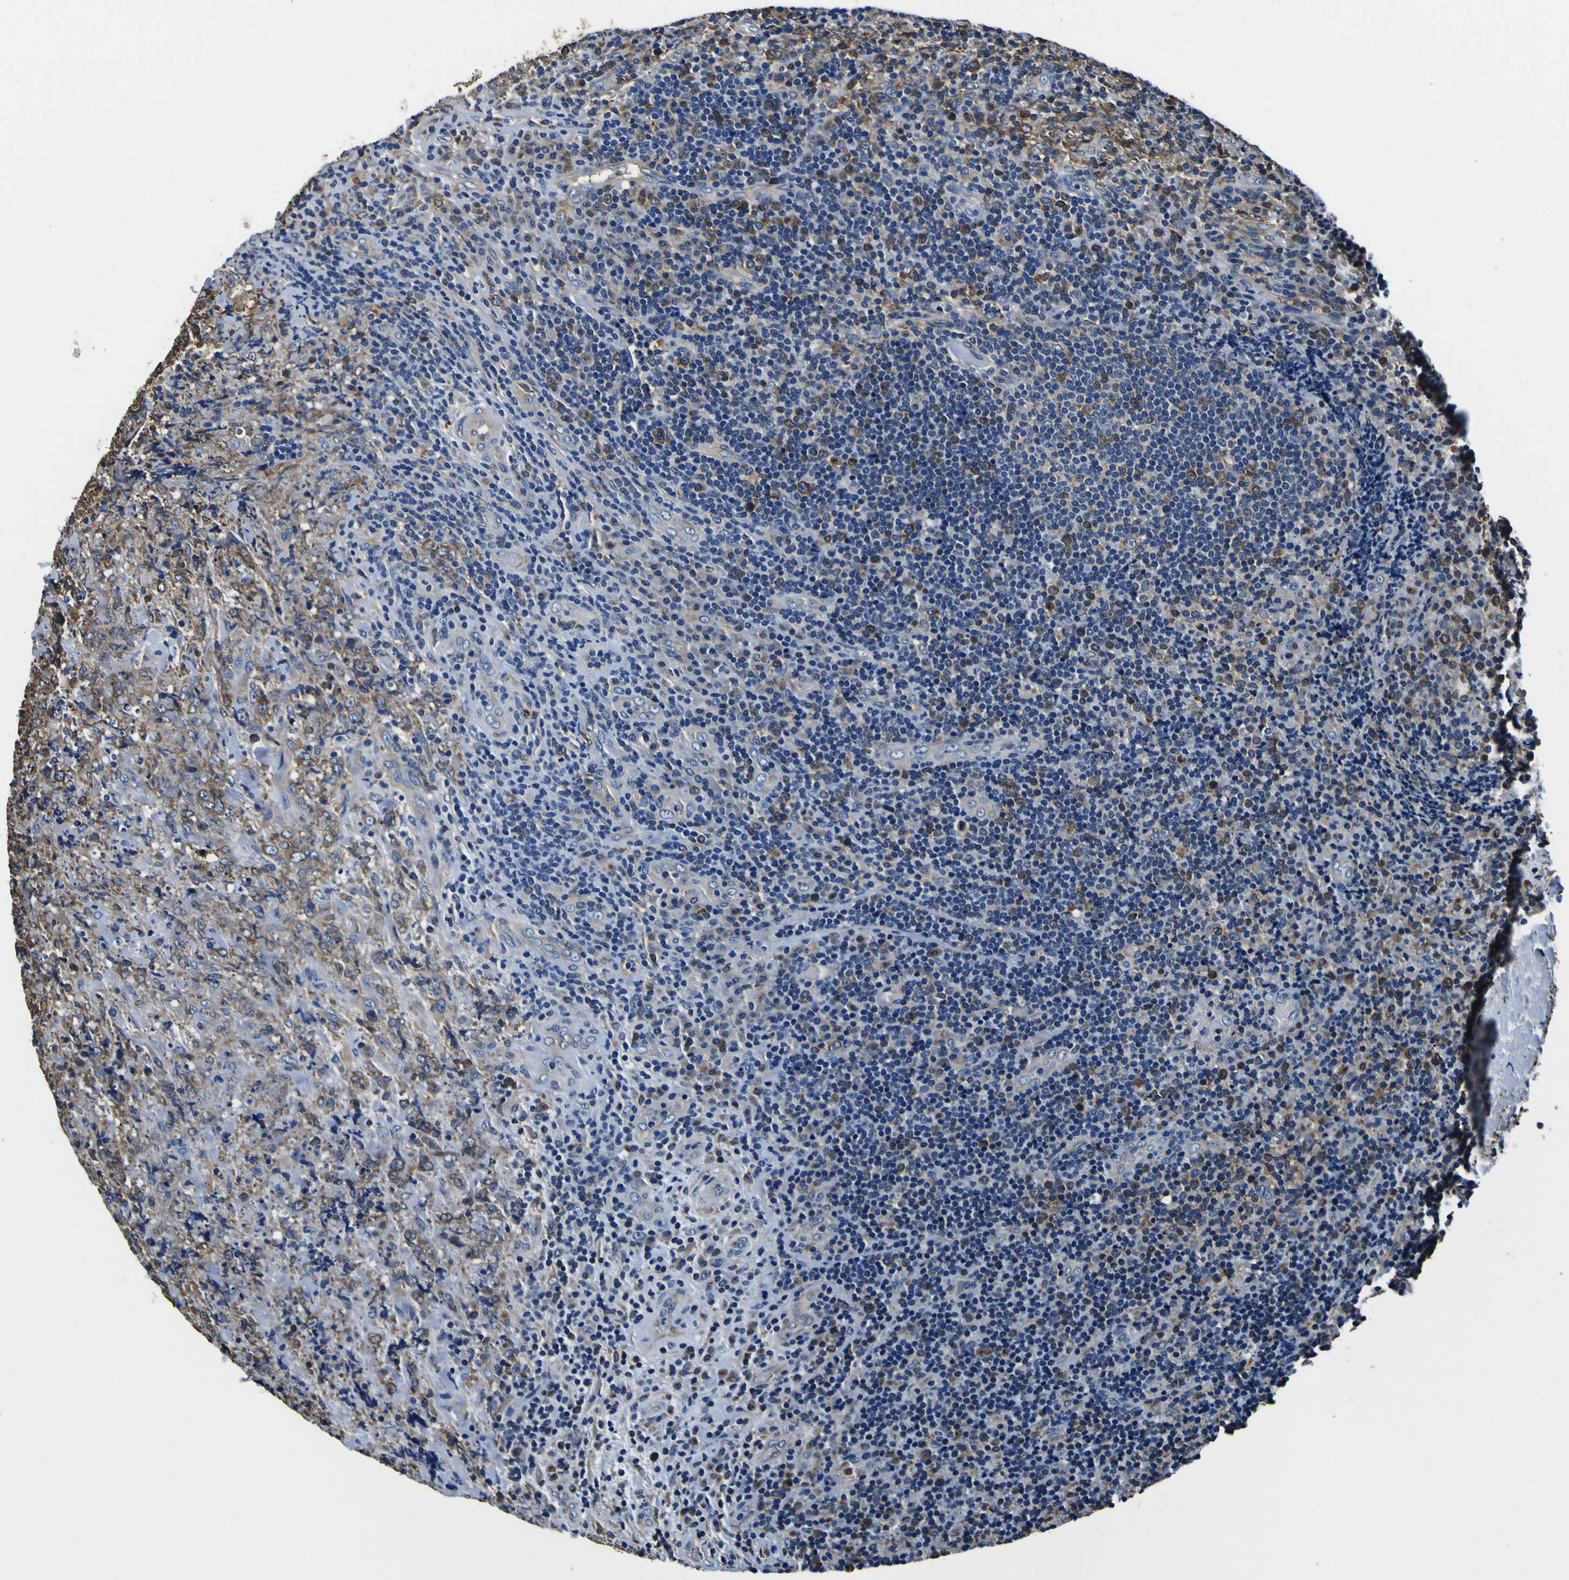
{"staining": {"intensity": "moderate", "quantity": "25%-75%", "location": "cytoplasmic/membranous"}, "tissue": "lymphoma", "cell_type": "Tumor cells", "image_type": "cancer", "snomed": [{"axis": "morphology", "description": "Malignant lymphoma, non-Hodgkin's type, High grade"}, {"axis": "topography", "description": "Tonsil"}], "caption": "Immunohistochemical staining of human malignant lymphoma, non-Hodgkin's type (high-grade) exhibits medium levels of moderate cytoplasmic/membranous staining in about 25%-75% of tumor cells.", "gene": "TUBA1B", "patient": {"sex": "female", "age": 36}}